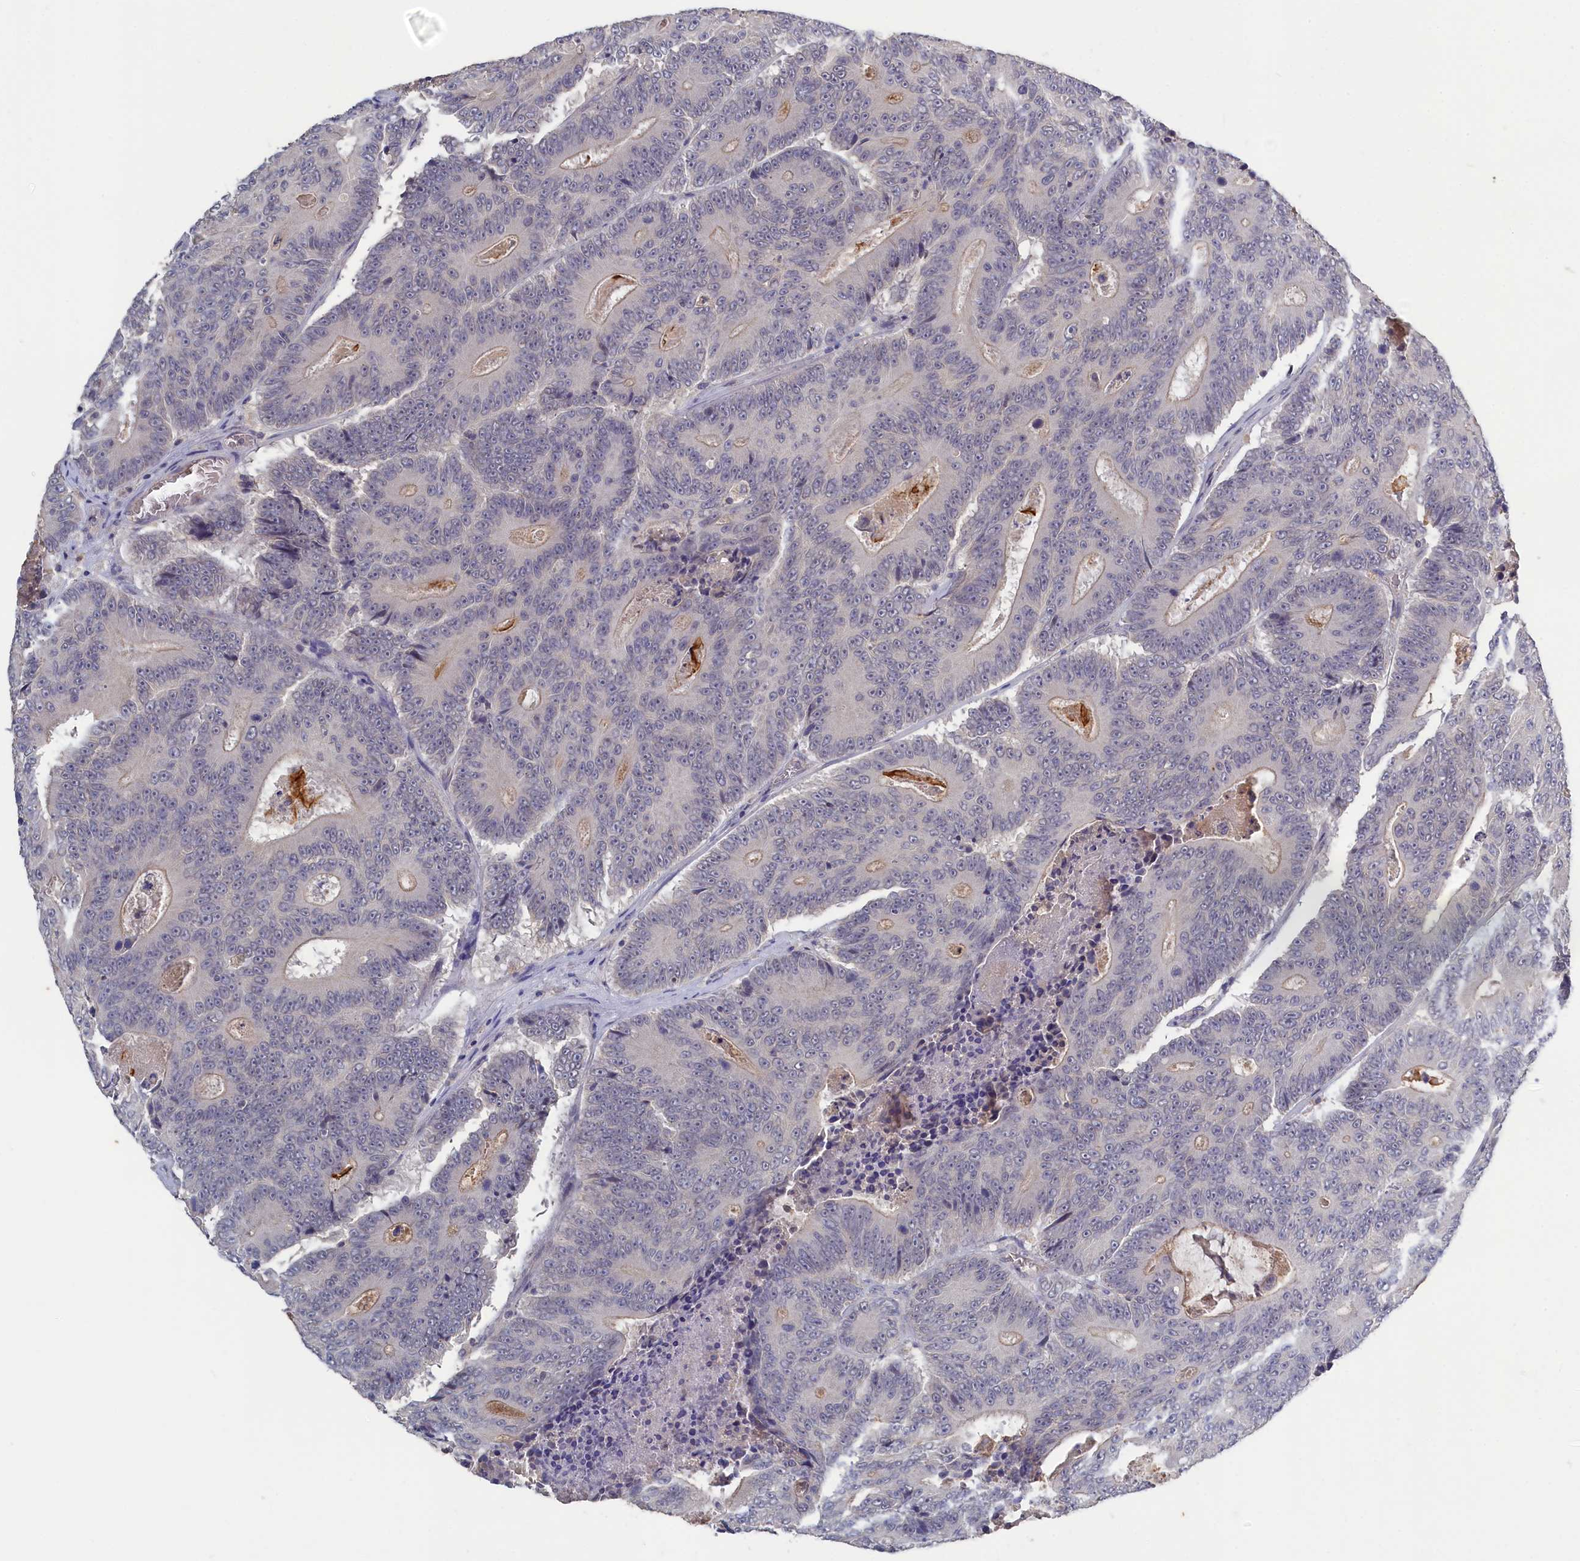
{"staining": {"intensity": "negative", "quantity": "none", "location": "none"}, "tissue": "colorectal cancer", "cell_type": "Tumor cells", "image_type": "cancer", "snomed": [{"axis": "morphology", "description": "Adenocarcinoma, NOS"}, {"axis": "topography", "description": "Colon"}], "caption": "High power microscopy photomicrograph of an immunohistochemistry (IHC) histopathology image of colorectal adenocarcinoma, revealing no significant staining in tumor cells. Nuclei are stained in blue.", "gene": "CELF5", "patient": {"sex": "male", "age": 83}}